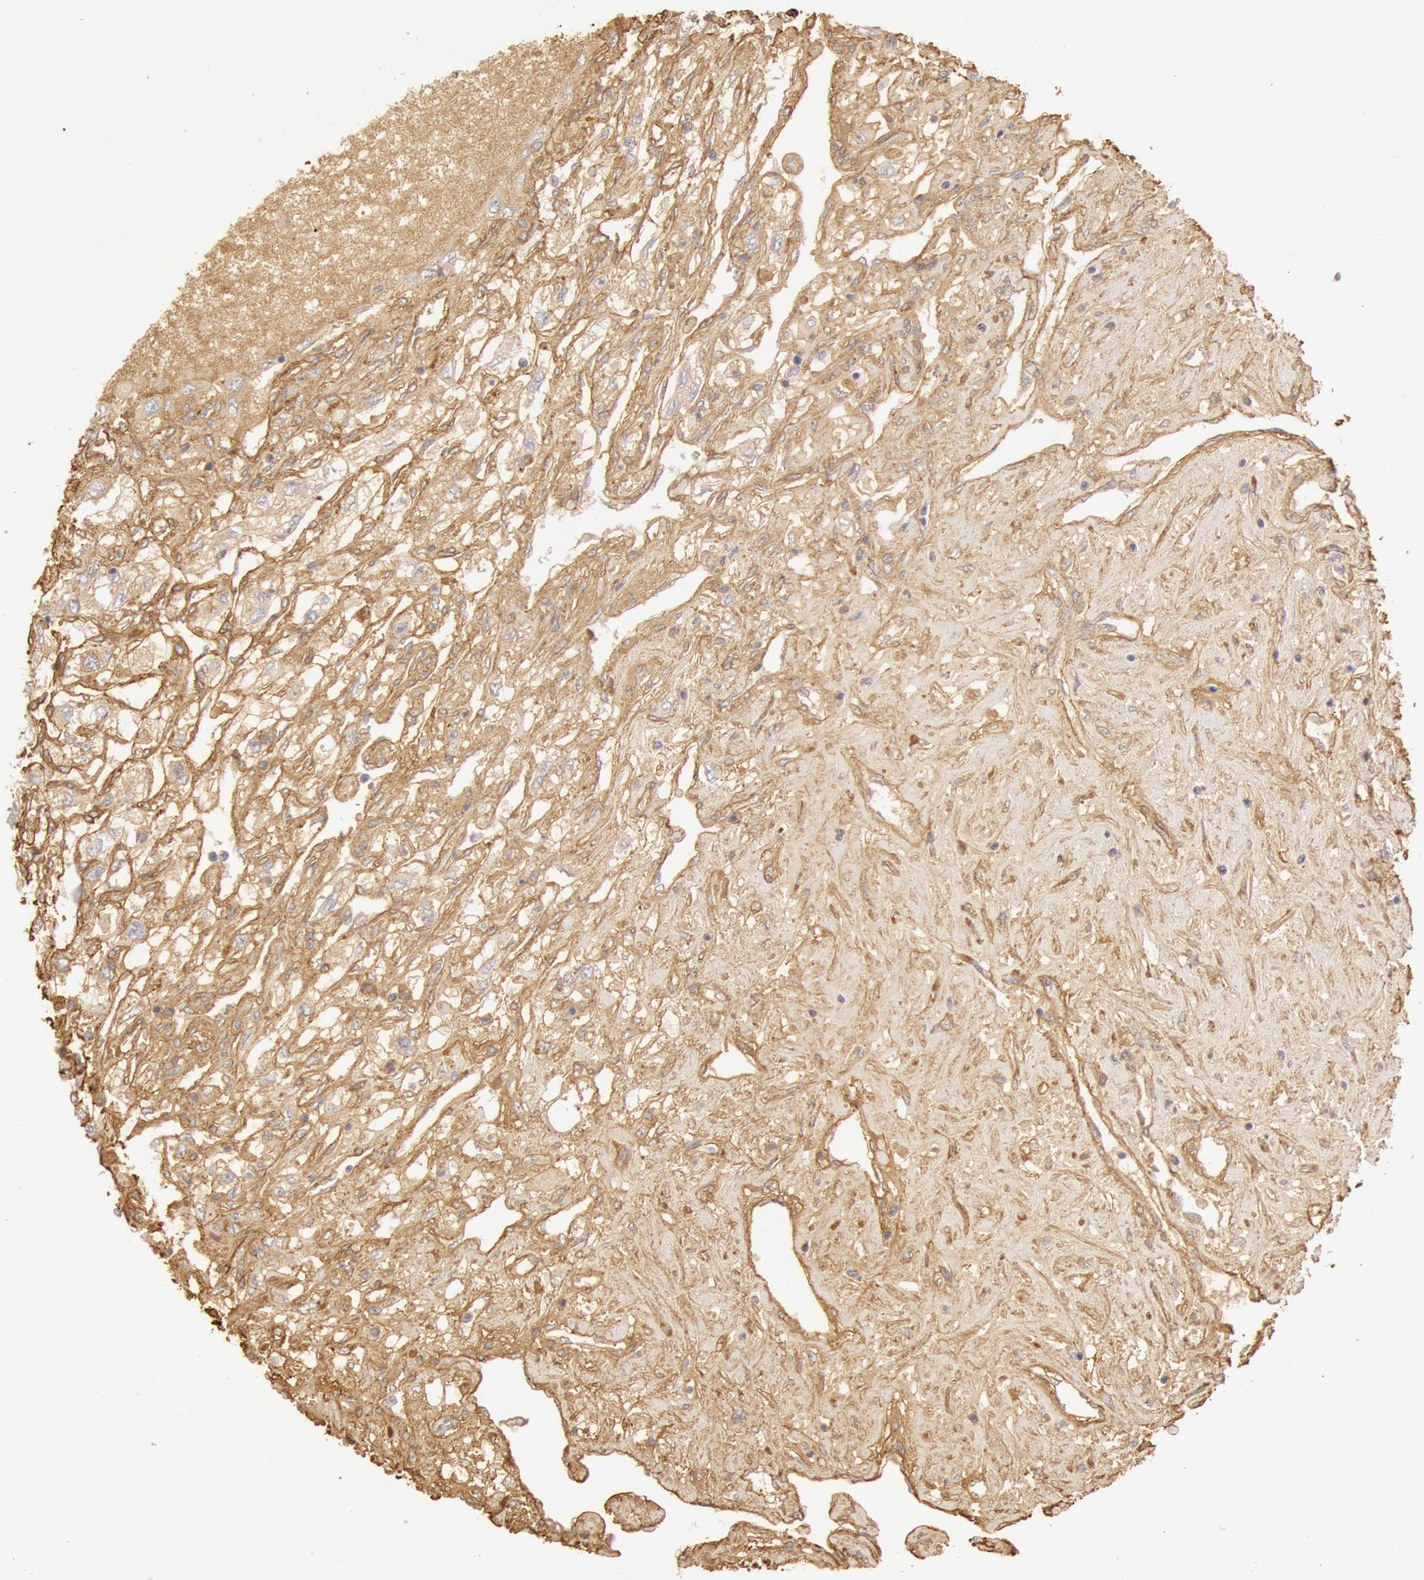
{"staining": {"intensity": "weak", "quantity": ">75%", "location": "cytoplasmic/membranous"}, "tissue": "renal cancer", "cell_type": "Tumor cells", "image_type": "cancer", "snomed": [{"axis": "morphology", "description": "Adenocarcinoma, NOS"}, {"axis": "topography", "description": "Kidney"}], "caption": "IHC image of adenocarcinoma (renal) stained for a protein (brown), which reveals low levels of weak cytoplasmic/membranous staining in approximately >75% of tumor cells.", "gene": "COL4A1", "patient": {"sex": "male", "age": 57}}